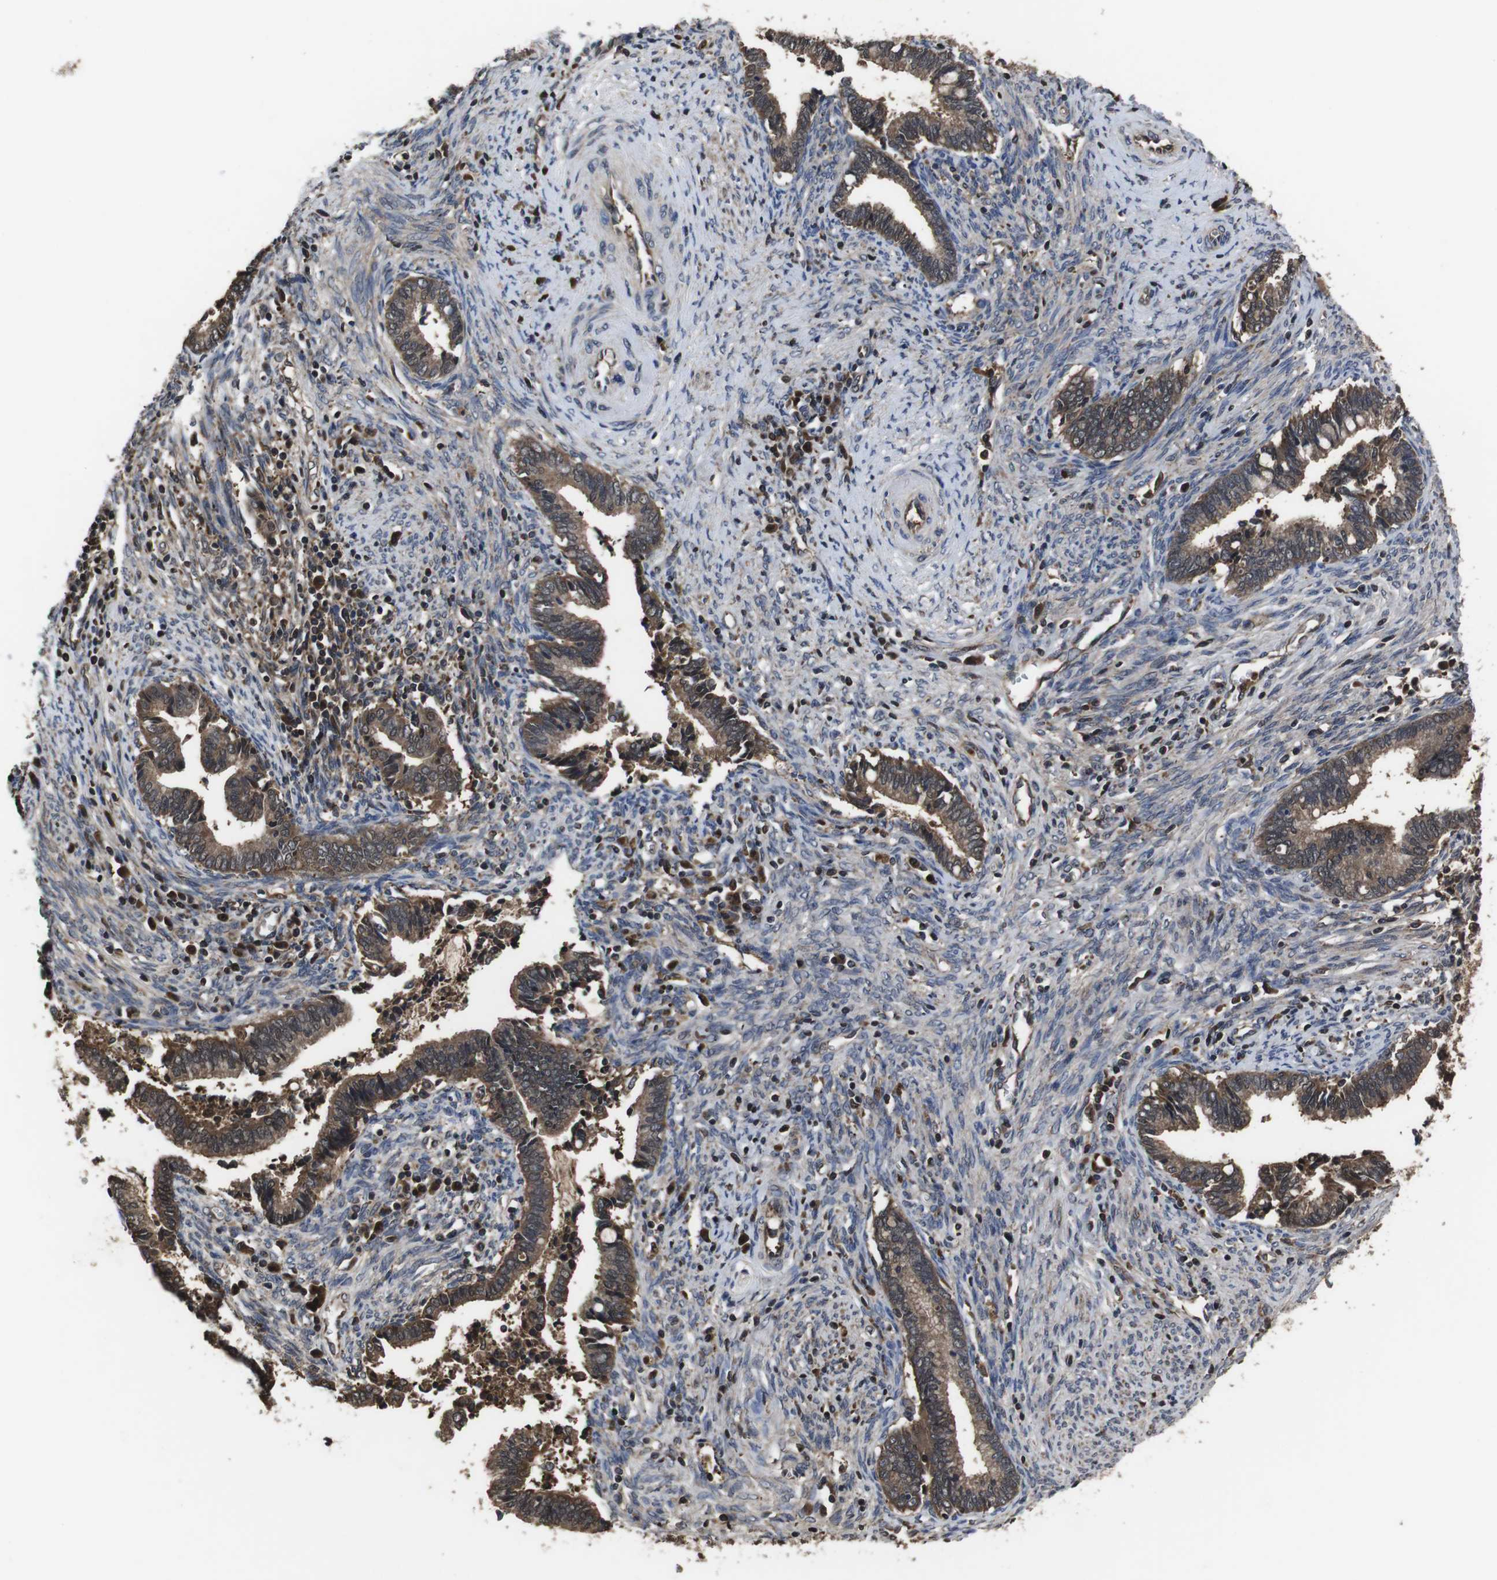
{"staining": {"intensity": "moderate", "quantity": ">75%", "location": "cytoplasmic/membranous"}, "tissue": "cervical cancer", "cell_type": "Tumor cells", "image_type": "cancer", "snomed": [{"axis": "morphology", "description": "Adenocarcinoma, NOS"}, {"axis": "topography", "description": "Cervix"}], "caption": "Moderate cytoplasmic/membranous protein positivity is identified in about >75% of tumor cells in cervical cancer.", "gene": "CXCL11", "patient": {"sex": "female", "age": 44}}